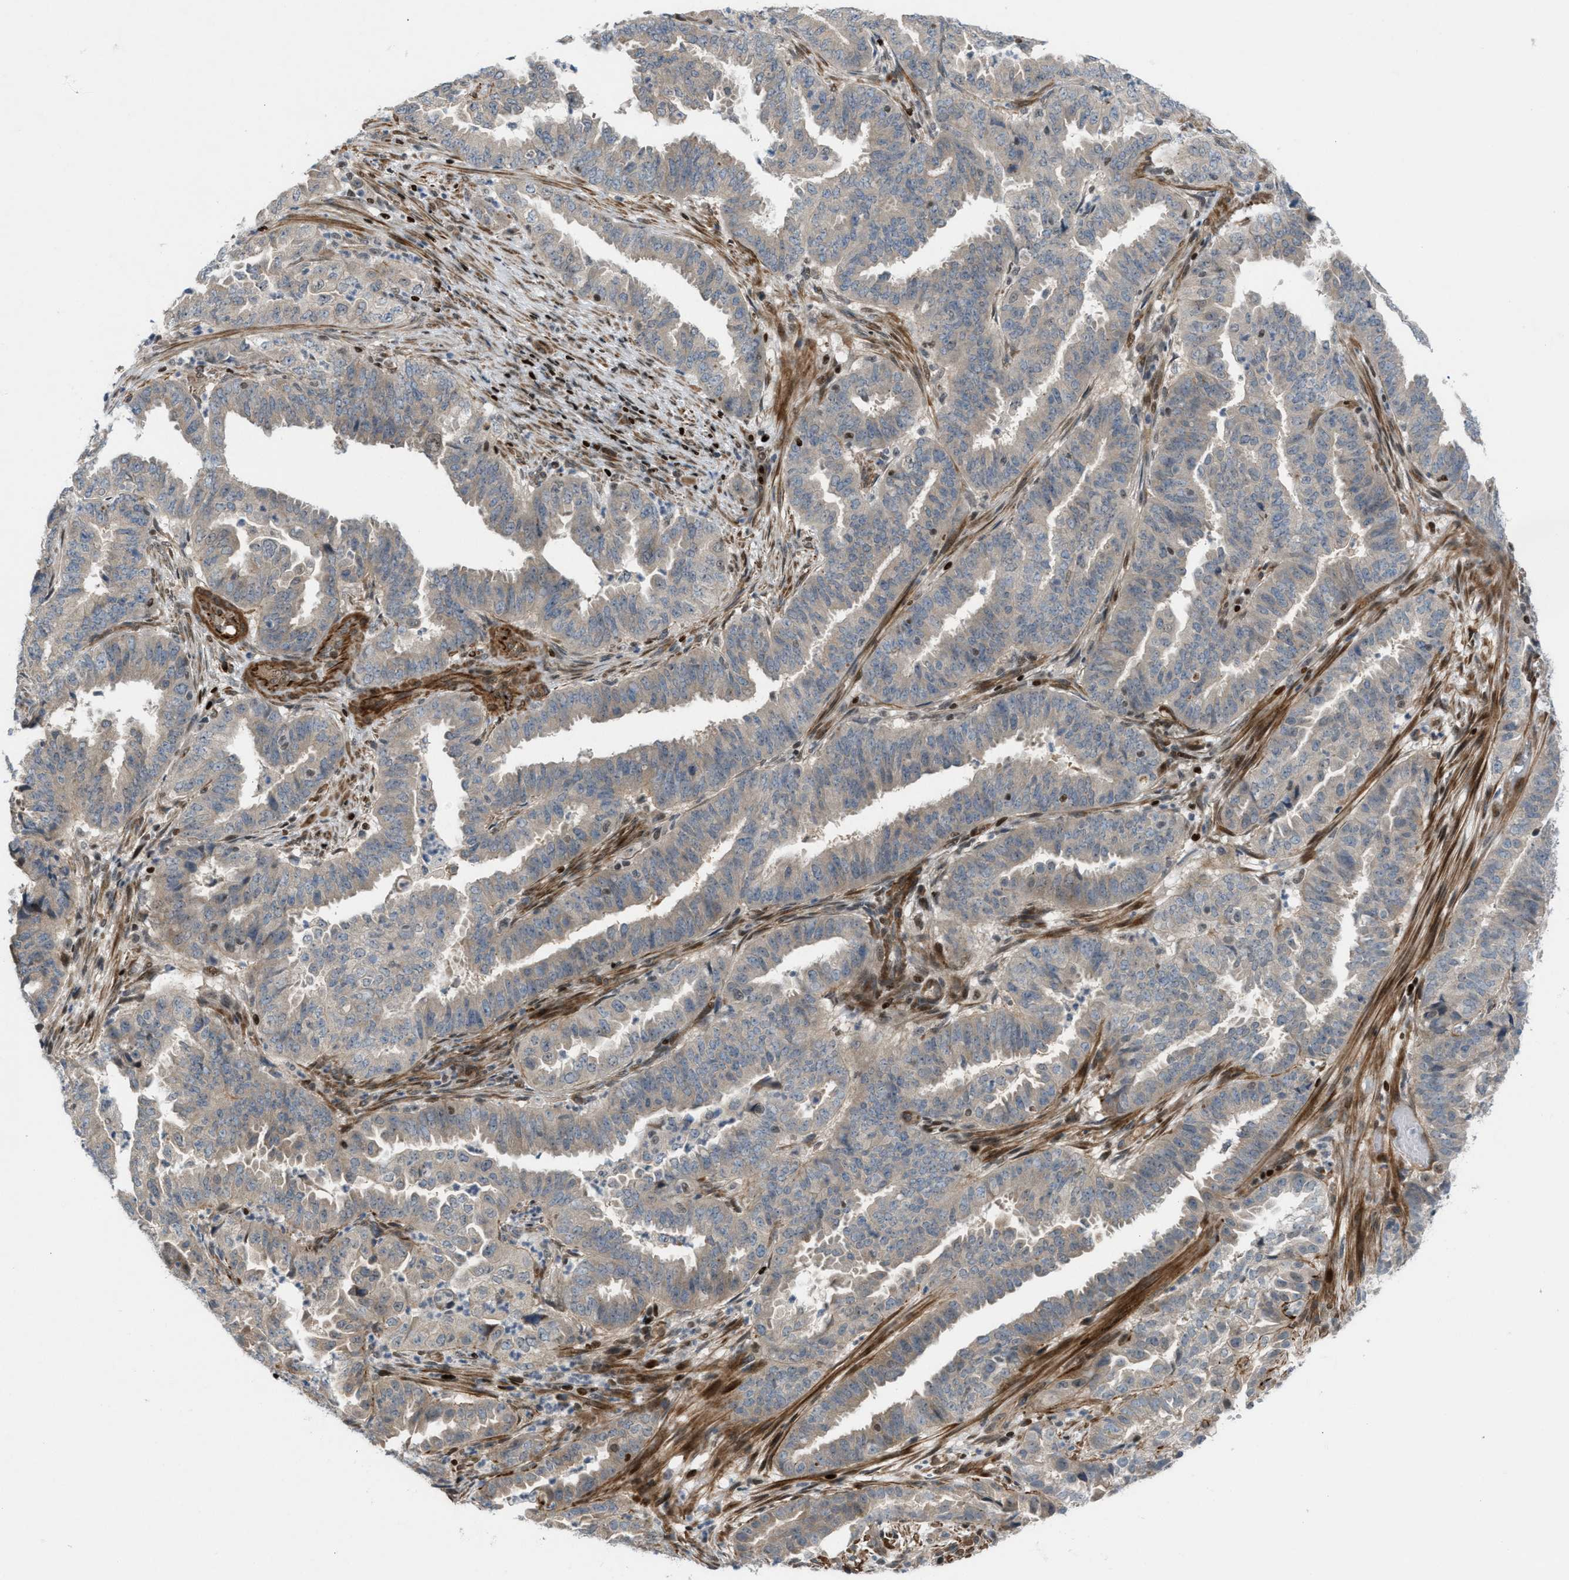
{"staining": {"intensity": "weak", "quantity": "<25%", "location": "cytoplasmic/membranous"}, "tissue": "endometrial cancer", "cell_type": "Tumor cells", "image_type": "cancer", "snomed": [{"axis": "morphology", "description": "Adenocarcinoma, NOS"}, {"axis": "topography", "description": "Endometrium"}], "caption": "The image demonstrates no significant positivity in tumor cells of endometrial cancer.", "gene": "ZNF276", "patient": {"sex": "female", "age": 51}}